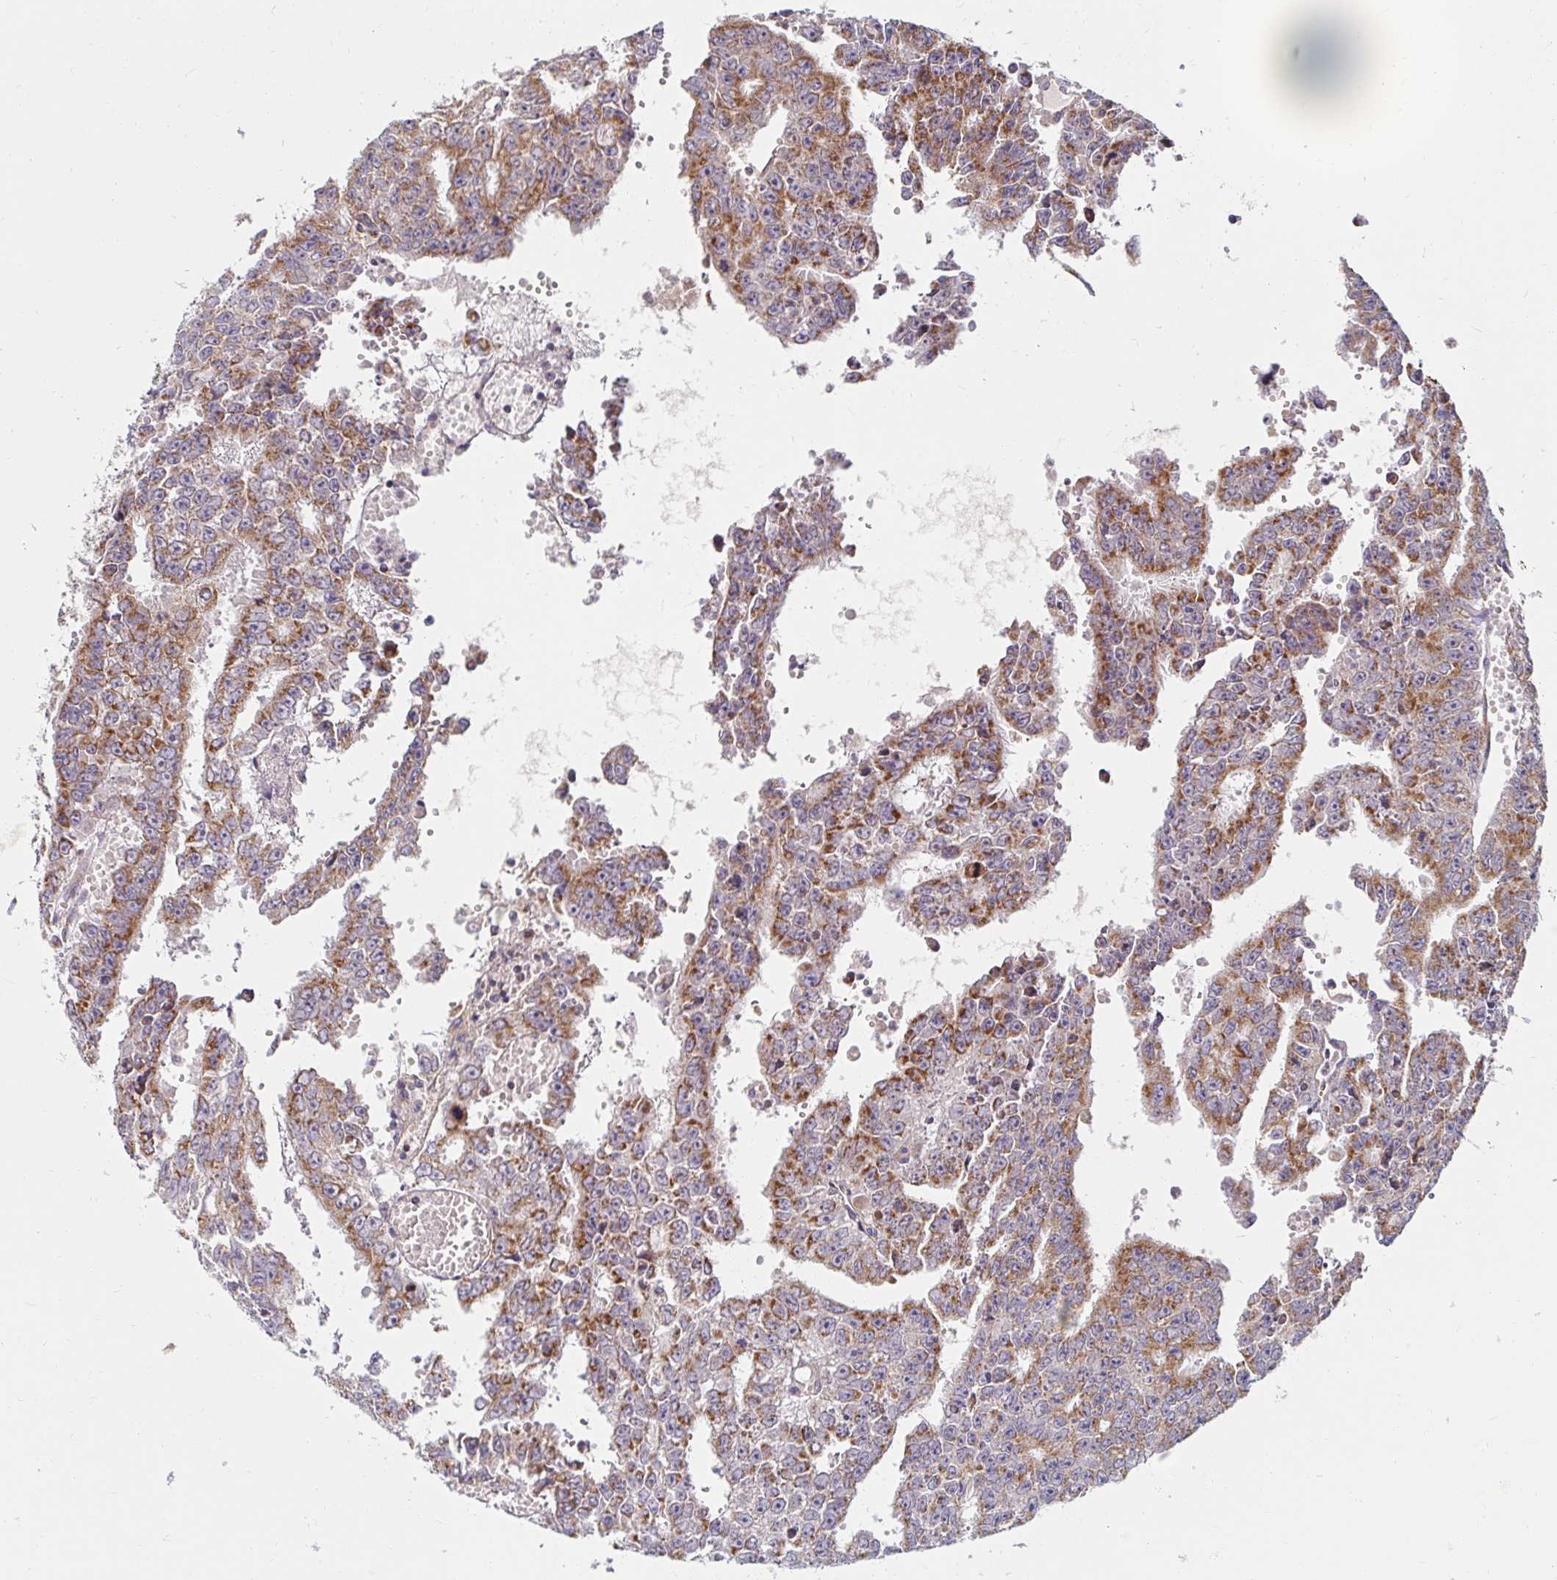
{"staining": {"intensity": "moderate", "quantity": ">75%", "location": "cytoplasmic/membranous"}, "tissue": "testis cancer", "cell_type": "Tumor cells", "image_type": "cancer", "snomed": [{"axis": "morphology", "description": "Carcinoma, Embryonal, NOS"}, {"axis": "morphology", "description": "Teratoma, malignant, NOS"}, {"axis": "topography", "description": "Testis"}], "caption": "Testis cancer (embryonal carcinoma) stained for a protein demonstrates moderate cytoplasmic/membranous positivity in tumor cells.", "gene": "SKP2", "patient": {"sex": "male", "age": 24}}